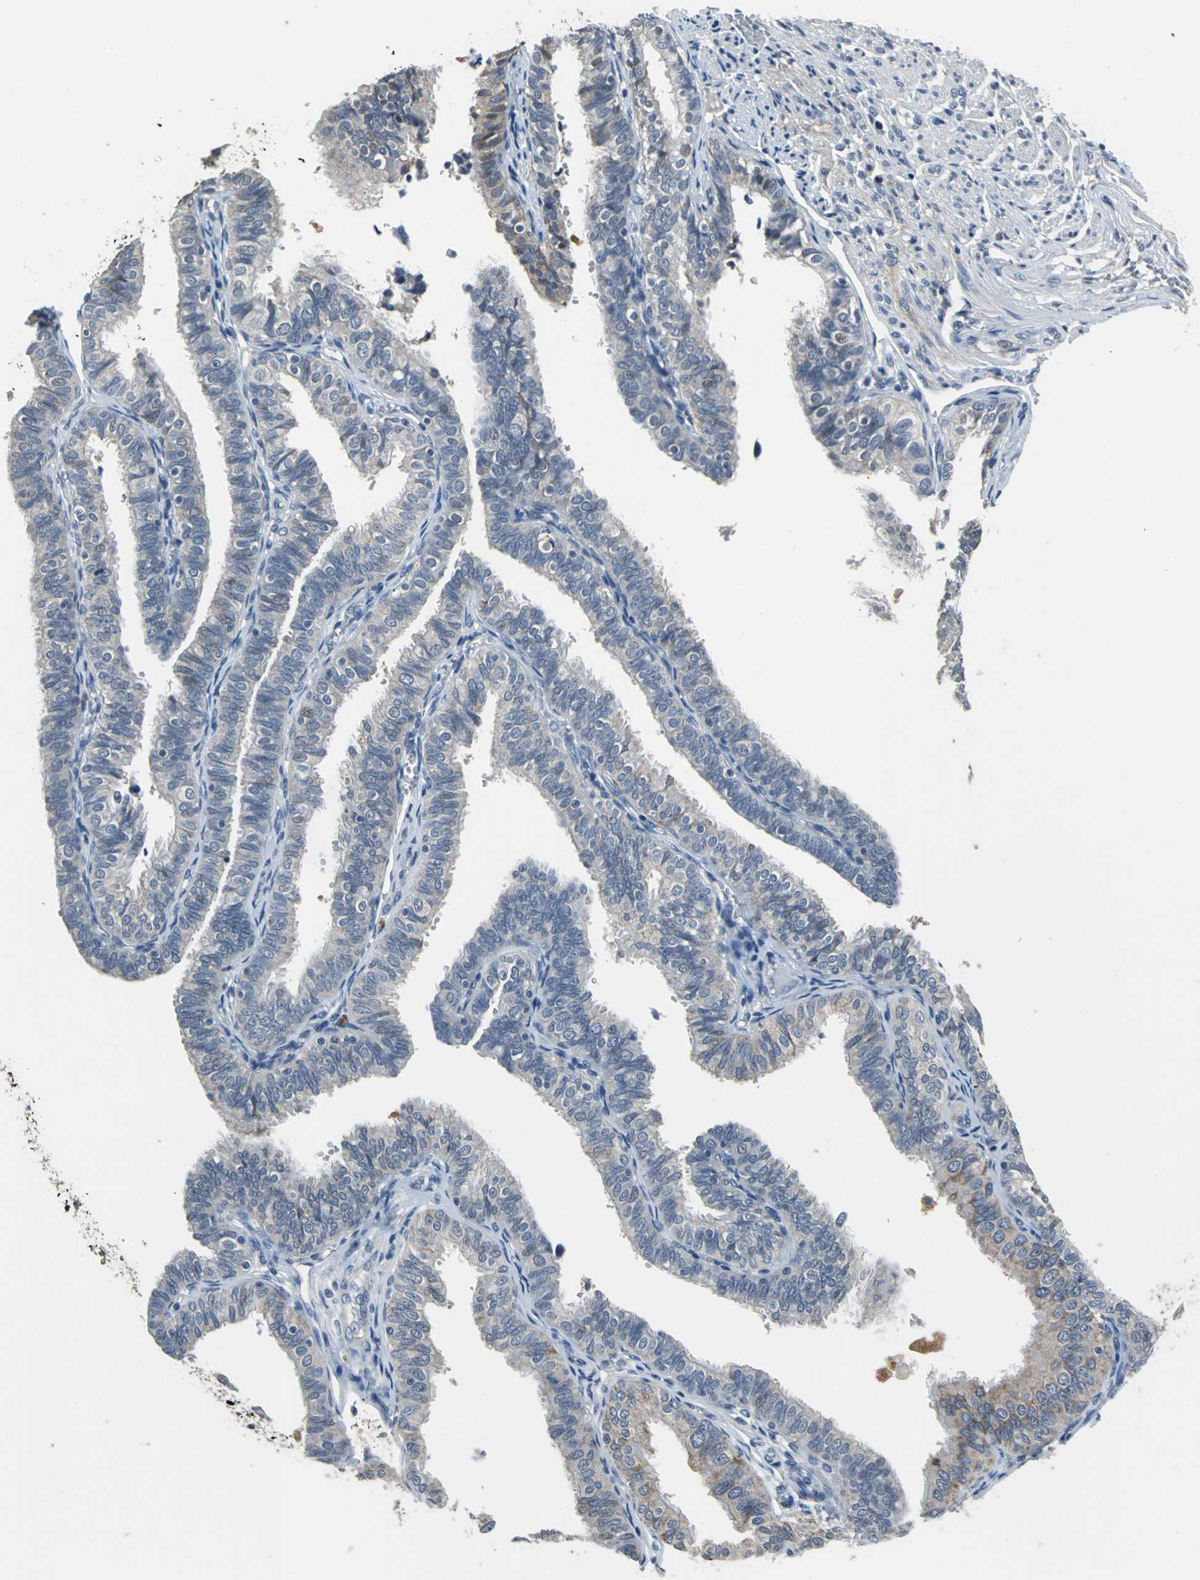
{"staining": {"intensity": "weak", "quantity": "25%-75%", "location": "cytoplasmic/membranous"}, "tissue": "fallopian tube", "cell_type": "Glandular cells", "image_type": "normal", "snomed": [{"axis": "morphology", "description": "Normal tissue, NOS"}, {"axis": "topography", "description": "Fallopian tube"}], "caption": "The image displays immunohistochemical staining of normal fallopian tube. There is weak cytoplasmic/membranous positivity is identified in approximately 25%-75% of glandular cells.", "gene": "JADE3", "patient": {"sex": "female", "age": 46}}